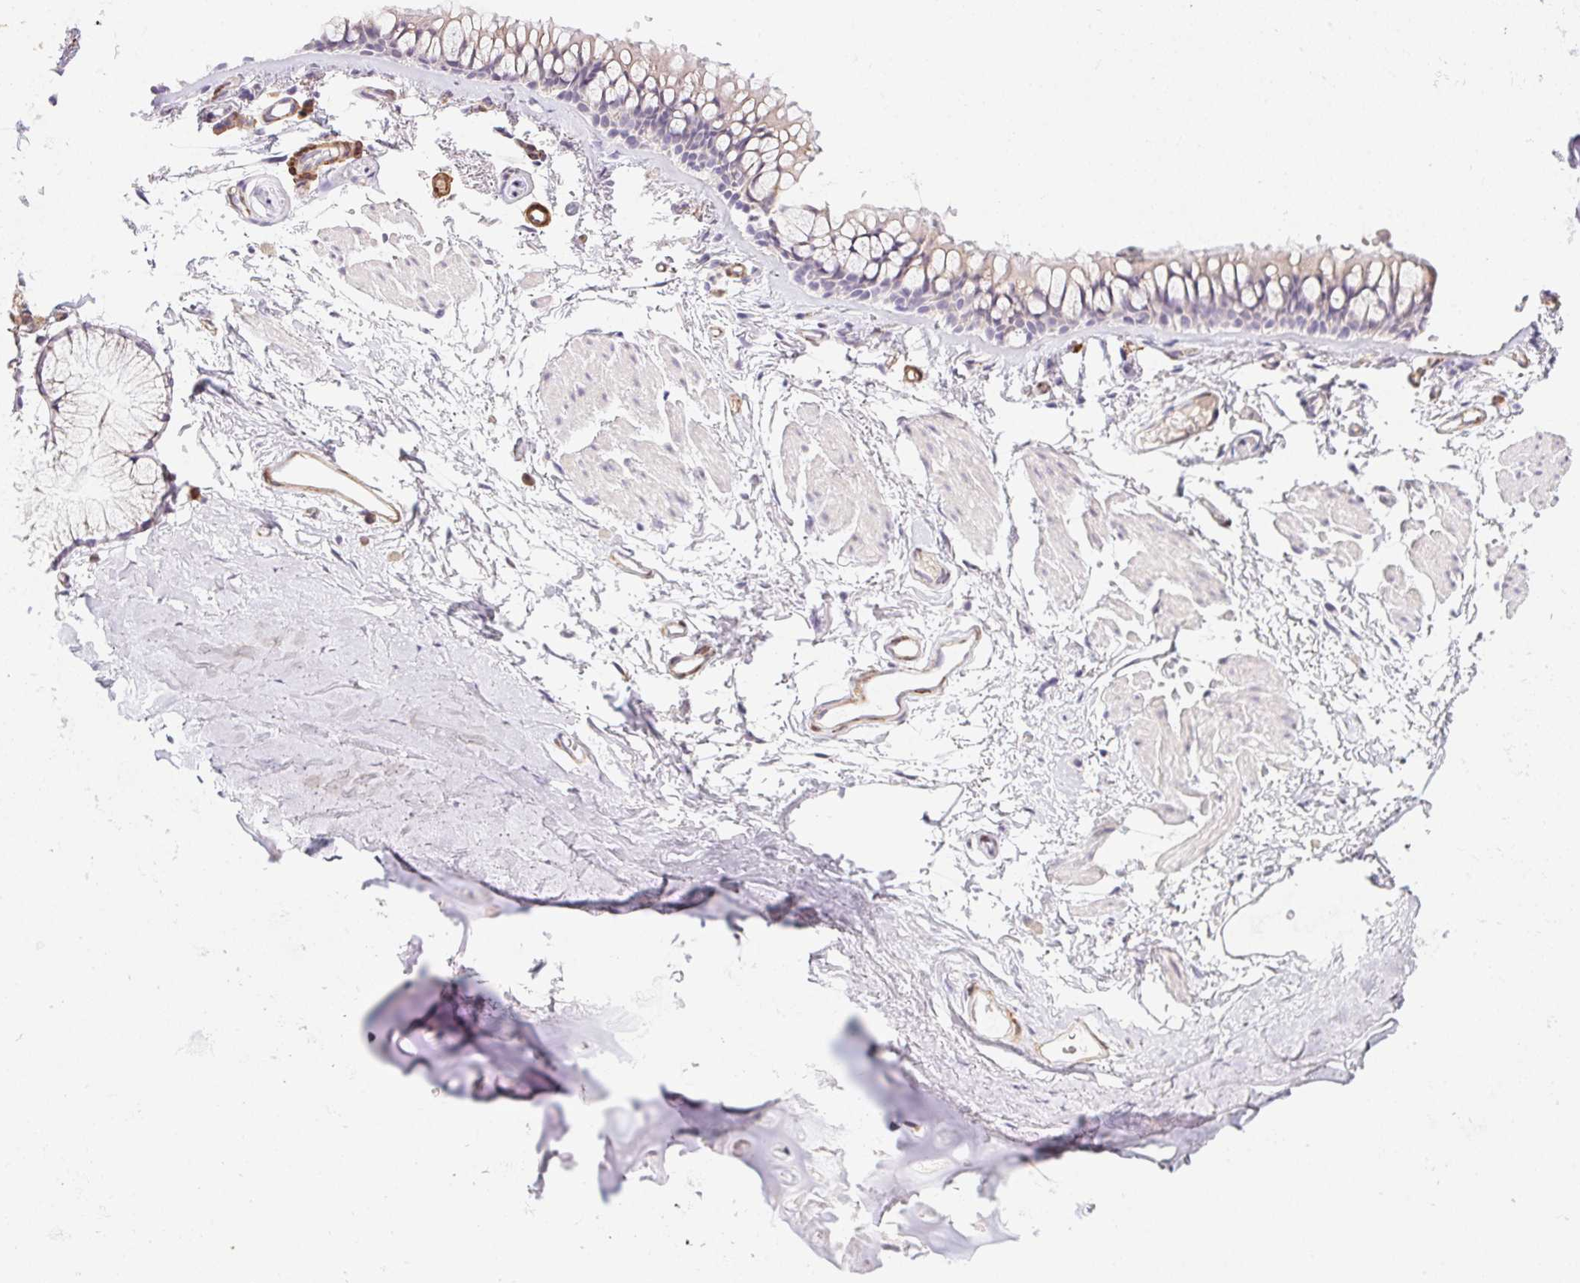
{"staining": {"intensity": "negative", "quantity": "none", "location": "none"}, "tissue": "adipose tissue", "cell_type": "Adipocytes", "image_type": "normal", "snomed": [{"axis": "morphology", "description": "Normal tissue, NOS"}, {"axis": "topography", "description": "Cartilage tissue"}, {"axis": "topography", "description": "Bronchus"}], "caption": "Immunohistochemical staining of normal adipose tissue shows no significant staining in adipocytes.", "gene": "HRC", "patient": {"sex": "female", "age": 79}}